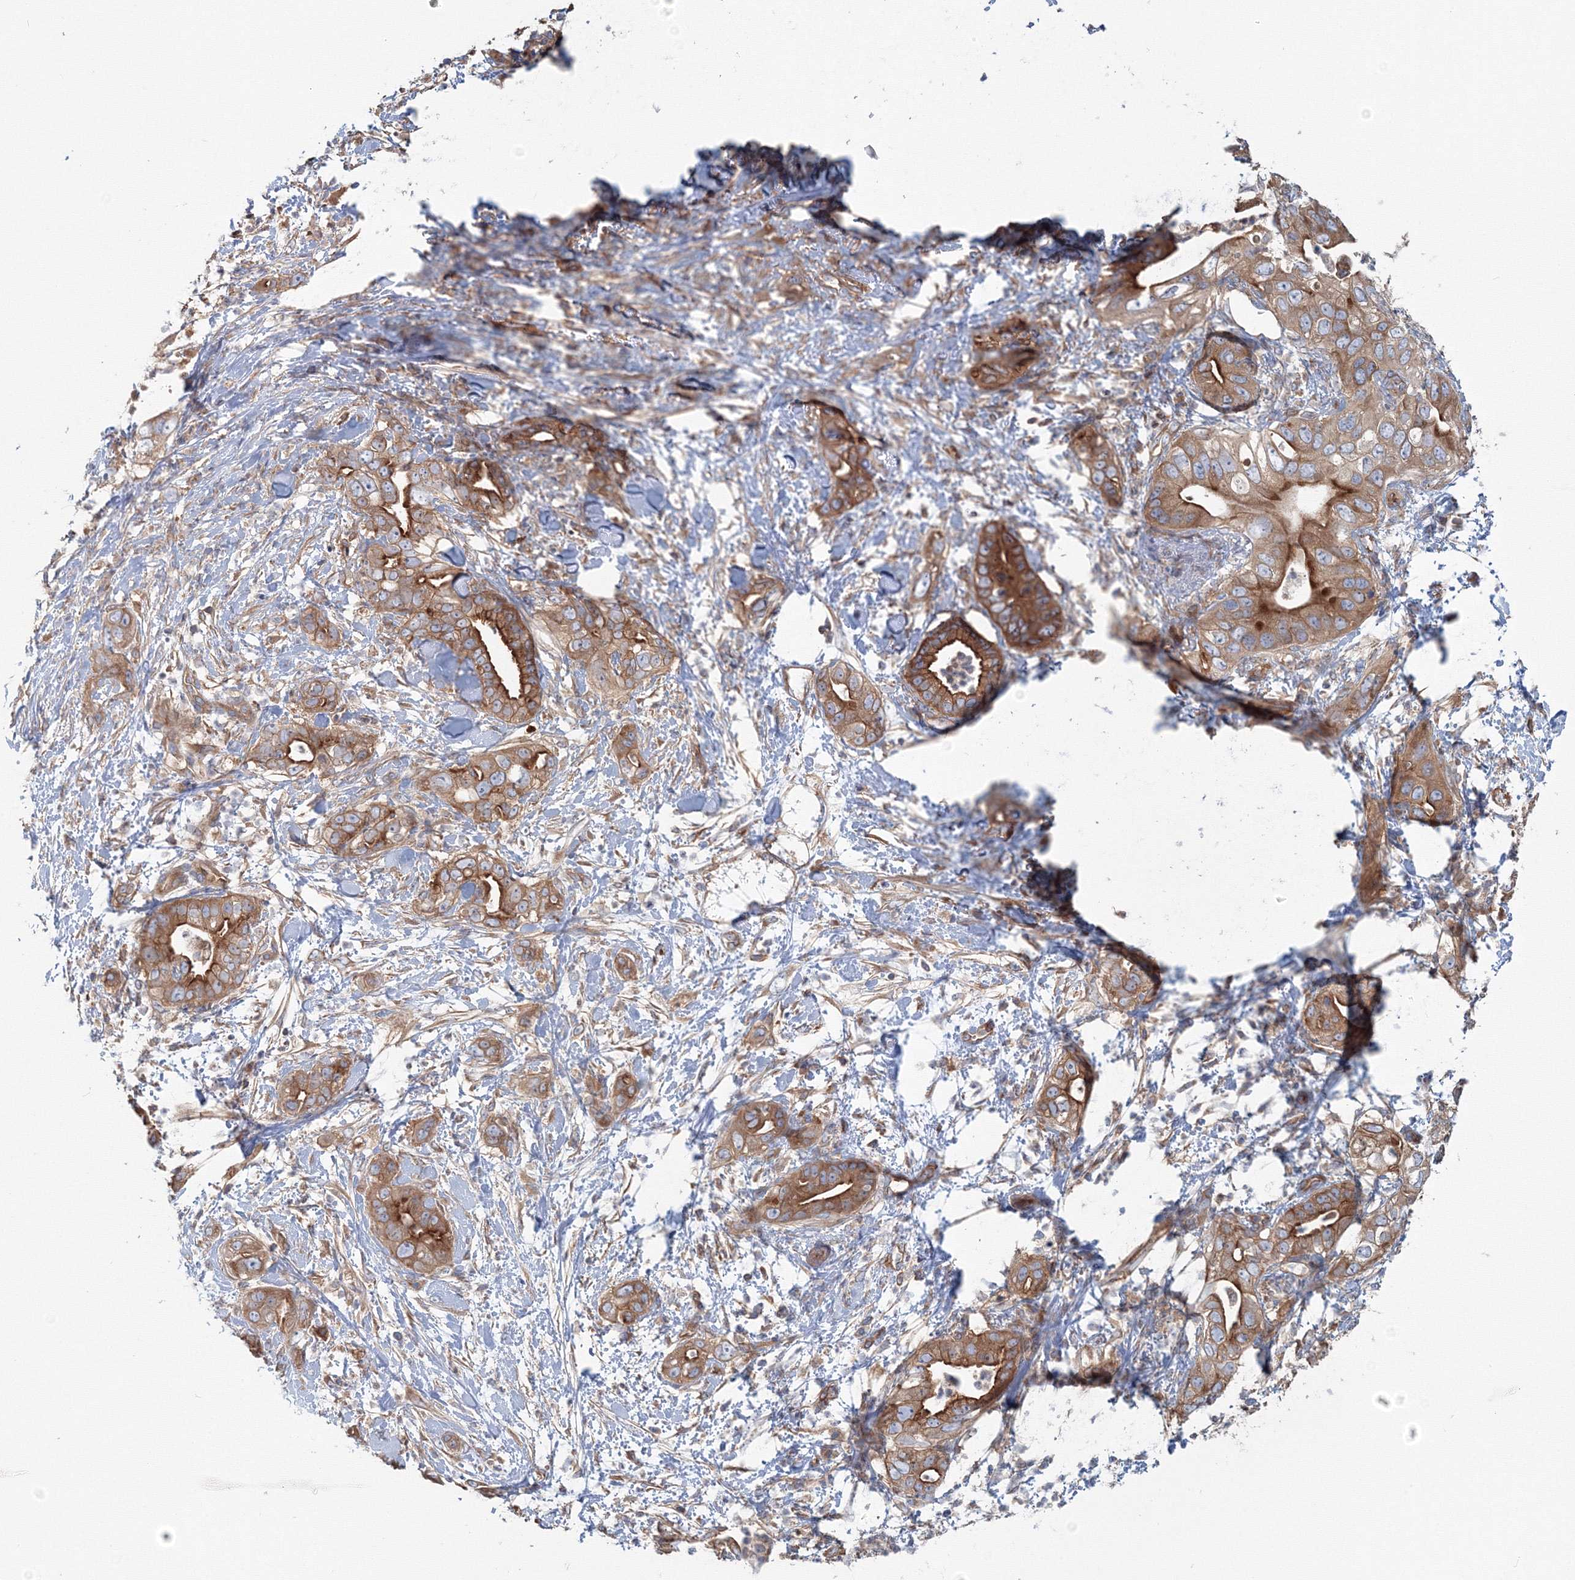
{"staining": {"intensity": "moderate", "quantity": ">75%", "location": "cytoplasmic/membranous"}, "tissue": "pancreatic cancer", "cell_type": "Tumor cells", "image_type": "cancer", "snomed": [{"axis": "morphology", "description": "Adenocarcinoma, NOS"}, {"axis": "topography", "description": "Pancreas"}], "caption": "Immunohistochemistry of pancreatic cancer displays medium levels of moderate cytoplasmic/membranous staining in about >75% of tumor cells. (DAB IHC with brightfield microscopy, high magnification).", "gene": "EXOC1", "patient": {"sex": "female", "age": 78}}